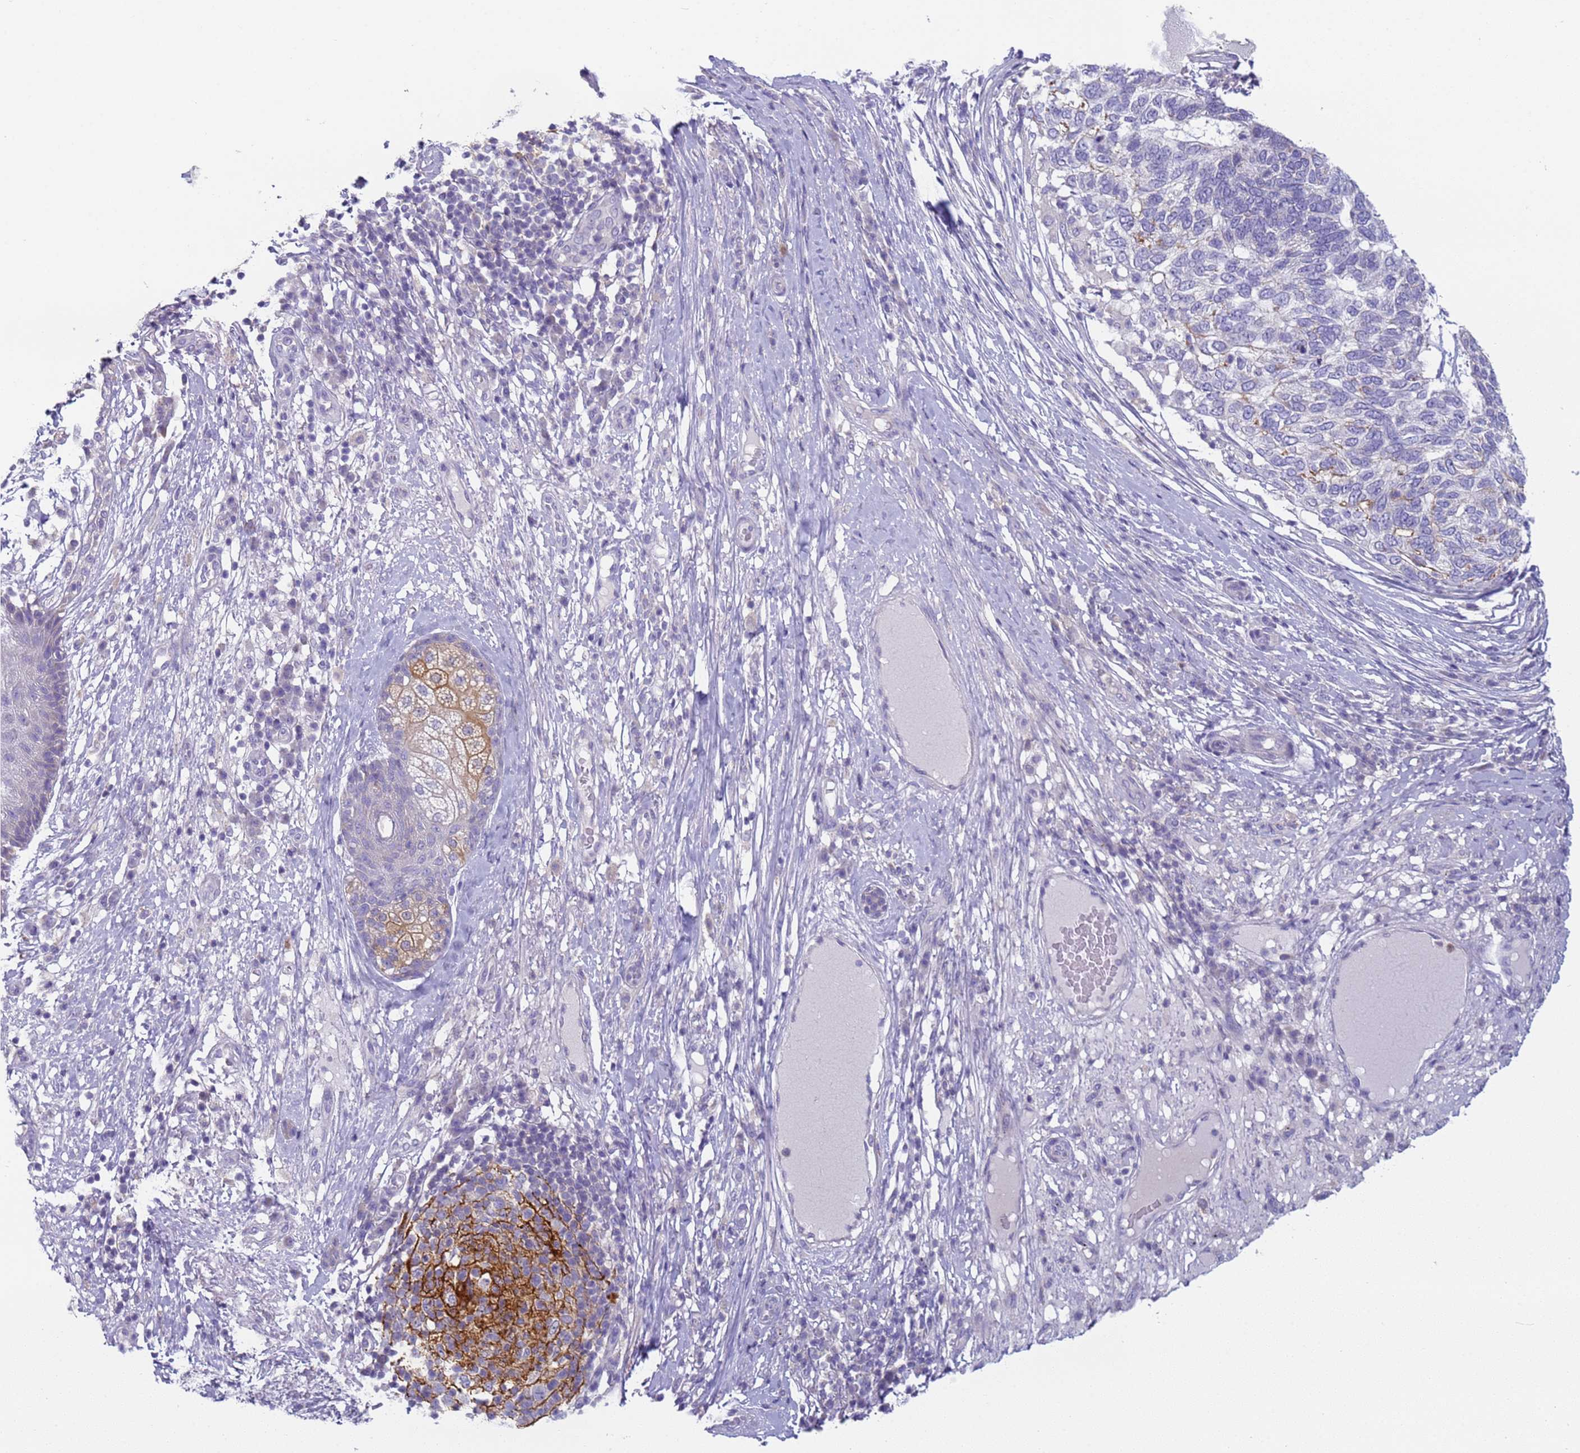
{"staining": {"intensity": "negative", "quantity": "none", "location": "none"}, "tissue": "skin cancer", "cell_type": "Tumor cells", "image_type": "cancer", "snomed": [{"axis": "morphology", "description": "Basal cell carcinoma"}, {"axis": "topography", "description": "Skin"}], "caption": "Histopathology image shows no significant protein positivity in tumor cells of skin cancer. The staining is performed using DAB brown chromogen with nuclei counter-stained in using hematoxylin.", "gene": "CR1", "patient": {"sex": "female", "age": 65}}